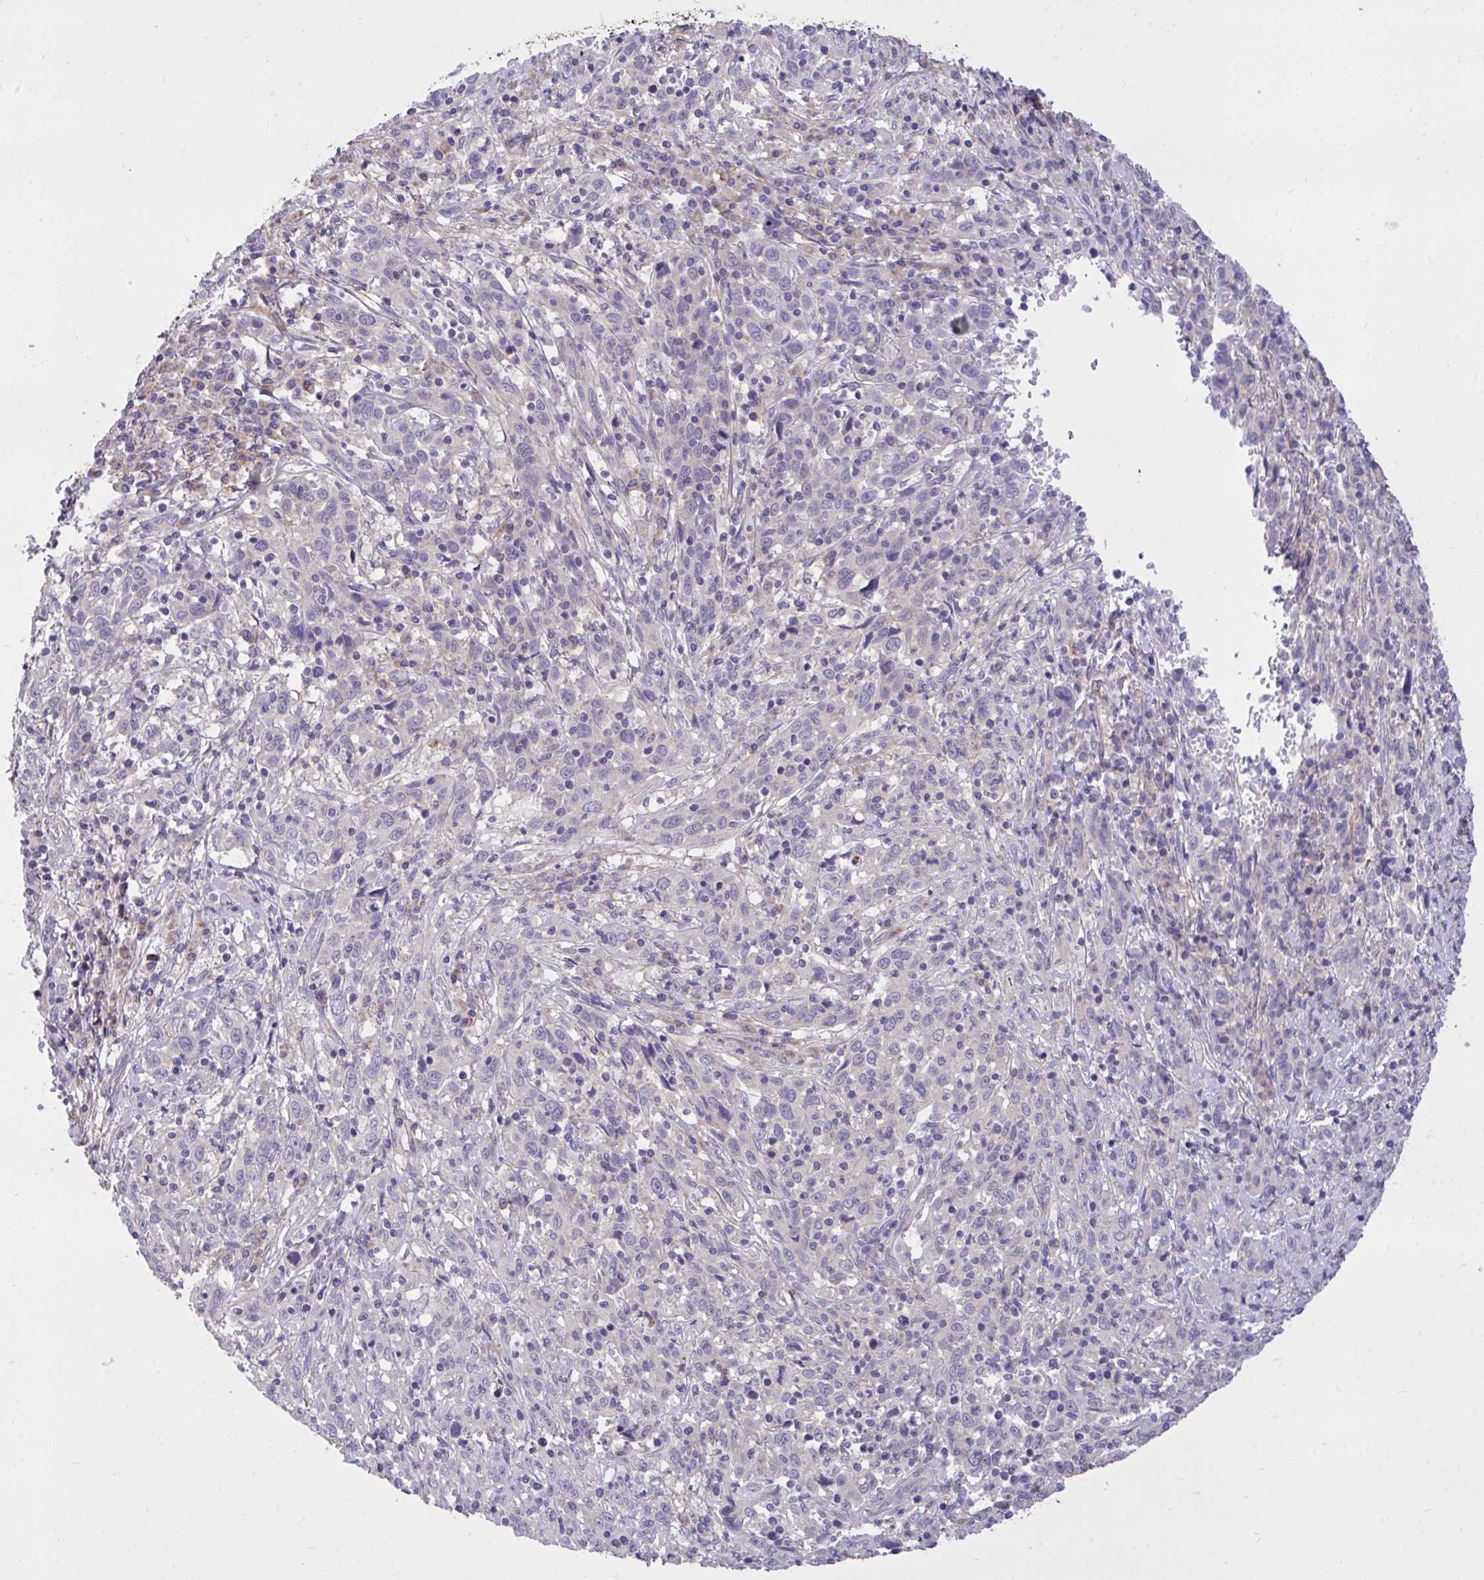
{"staining": {"intensity": "negative", "quantity": "none", "location": "none"}, "tissue": "cervical cancer", "cell_type": "Tumor cells", "image_type": "cancer", "snomed": [{"axis": "morphology", "description": "Squamous cell carcinoma, NOS"}, {"axis": "topography", "description": "Cervix"}], "caption": "There is no significant positivity in tumor cells of cervical cancer.", "gene": "MPC2", "patient": {"sex": "female", "age": 46}}